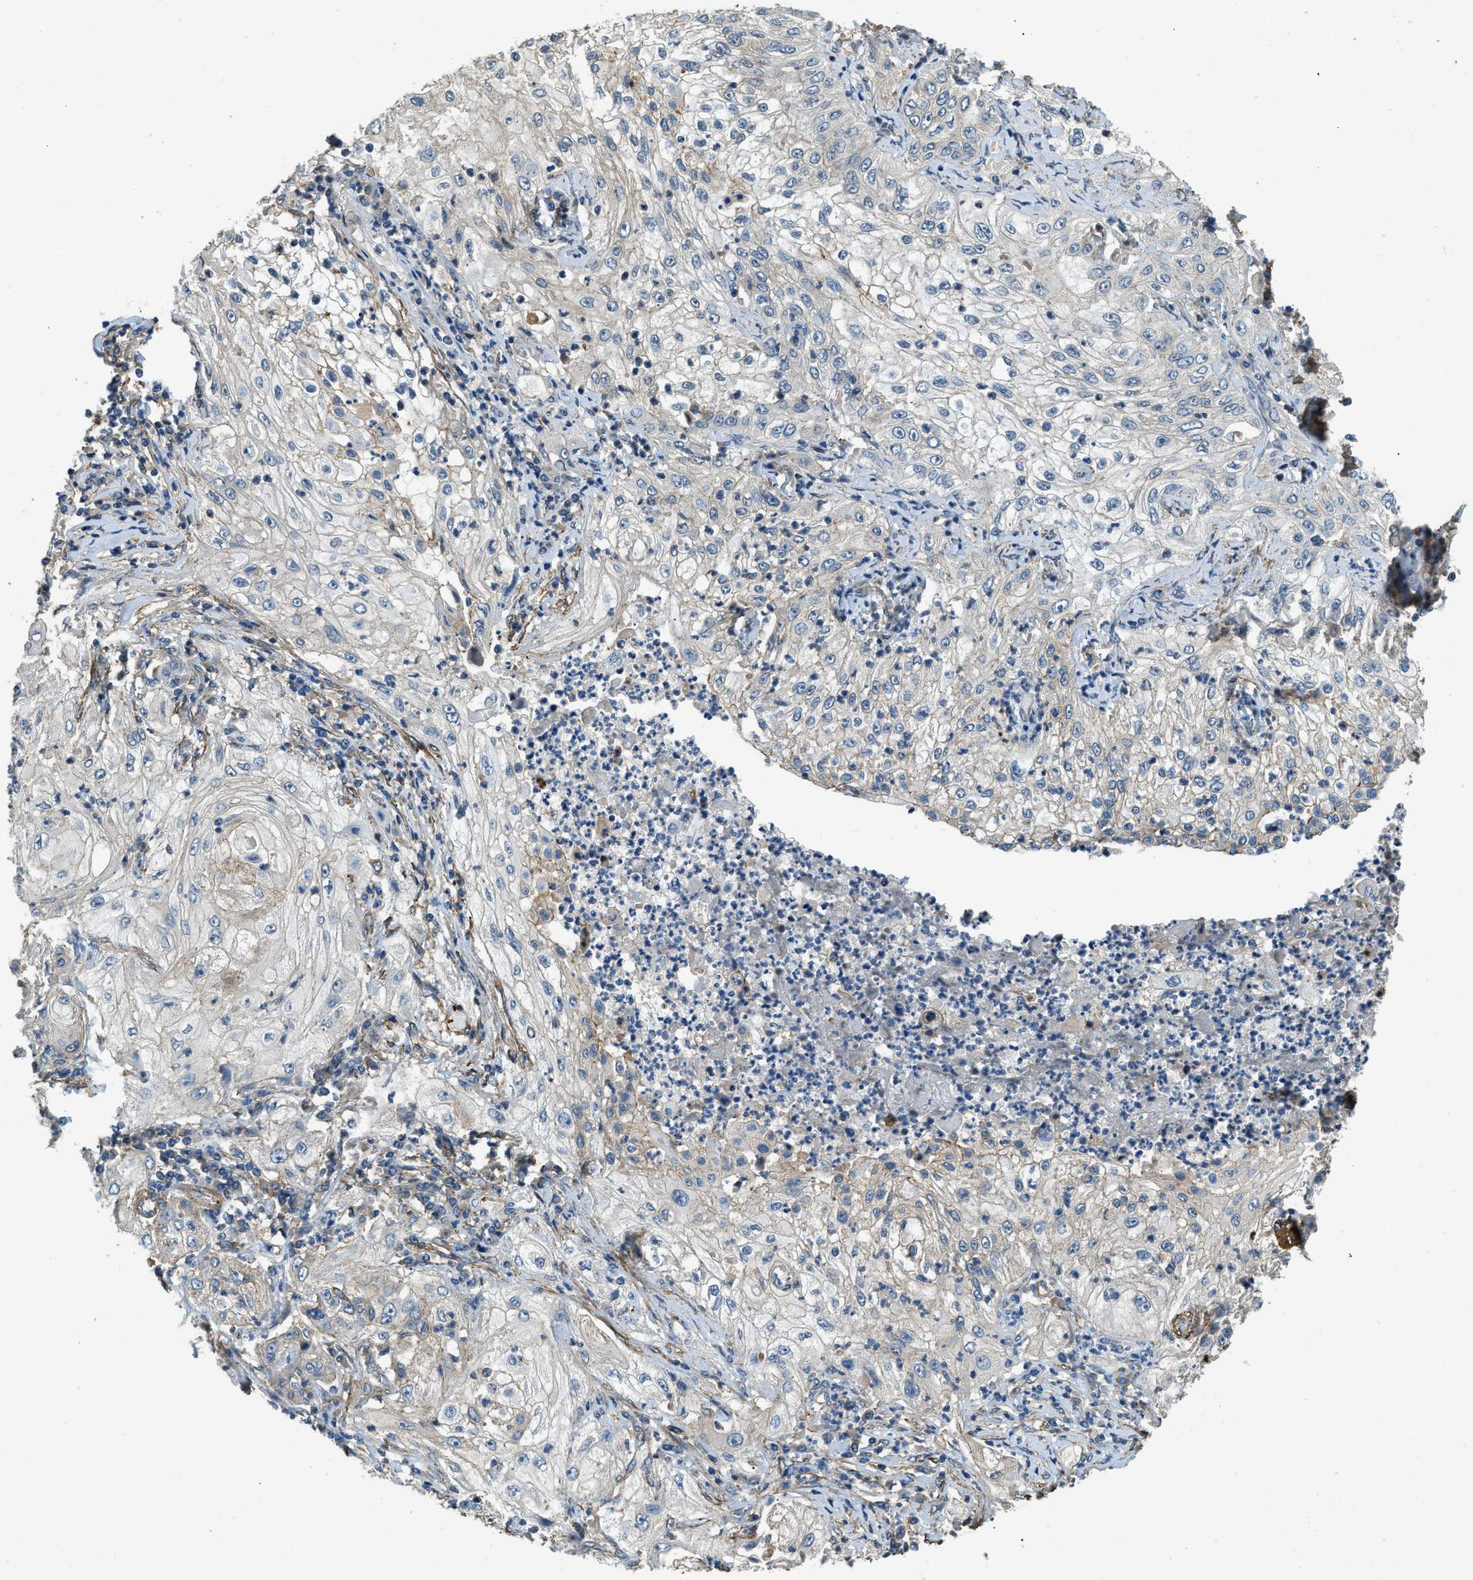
{"staining": {"intensity": "moderate", "quantity": "<25%", "location": "cytoplasmic/membranous"}, "tissue": "lung cancer", "cell_type": "Tumor cells", "image_type": "cancer", "snomed": [{"axis": "morphology", "description": "Inflammation, NOS"}, {"axis": "morphology", "description": "Squamous cell carcinoma, NOS"}, {"axis": "topography", "description": "Lymph node"}, {"axis": "topography", "description": "Soft tissue"}, {"axis": "topography", "description": "Lung"}], "caption": "Protein expression analysis of squamous cell carcinoma (lung) displays moderate cytoplasmic/membranous expression in approximately <25% of tumor cells.", "gene": "CGN", "patient": {"sex": "male", "age": 66}}